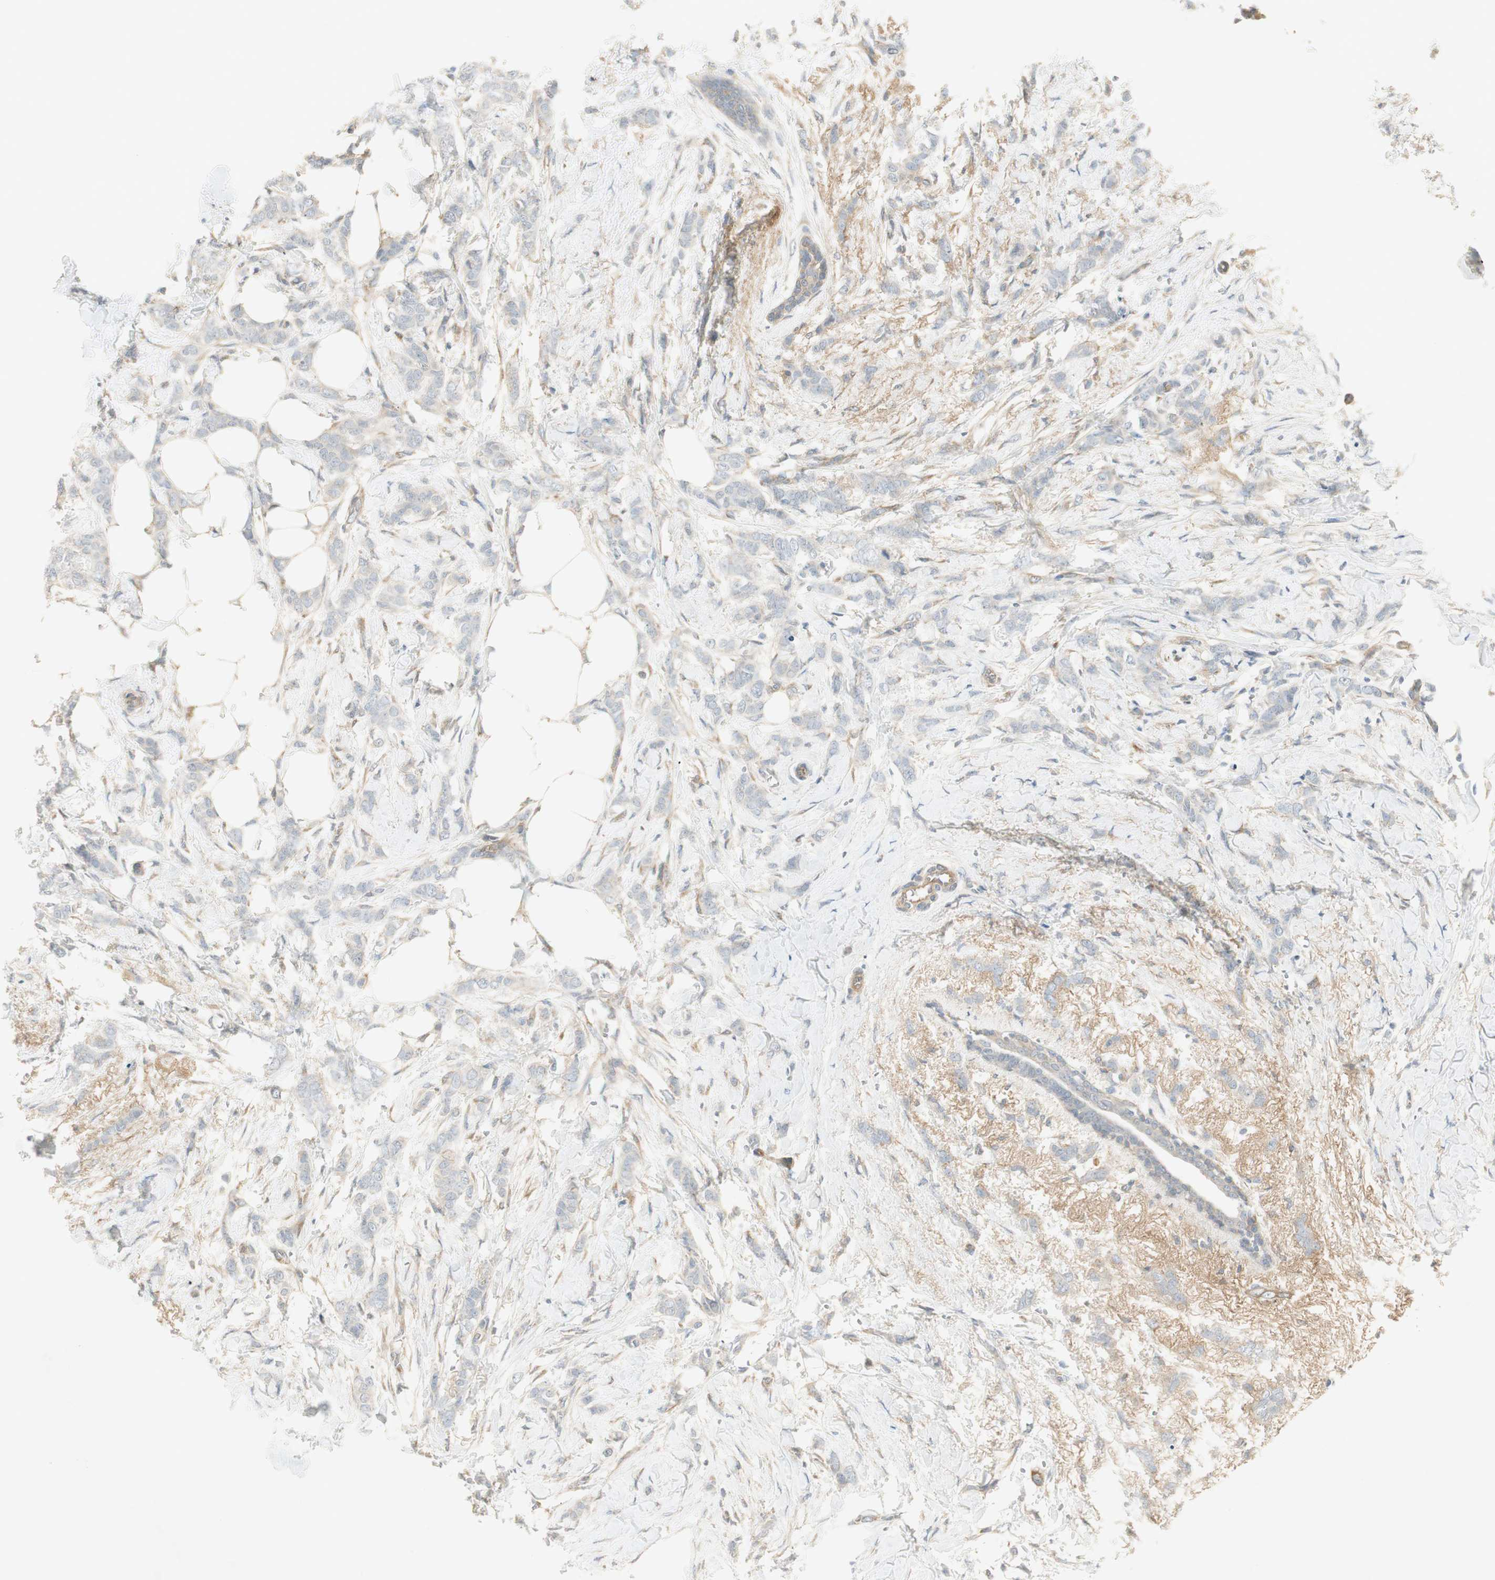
{"staining": {"intensity": "weak", "quantity": "<25%", "location": "cytoplasmic/membranous"}, "tissue": "breast cancer", "cell_type": "Tumor cells", "image_type": "cancer", "snomed": [{"axis": "morphology", "description": "Lobular carcinoma, in situ"}, {"axis": "morphology", "description": "Lobular carcinoma"}, {"axis": "topography", "description": "Breast"}], "caption": "Breast cancer stained for a protein using immunohistochemistry (IHC) demonstrates no expression tumor cells.", "gene": "STON1-GTF2A1L", "patient": {"sex": "female", "age": 41}}